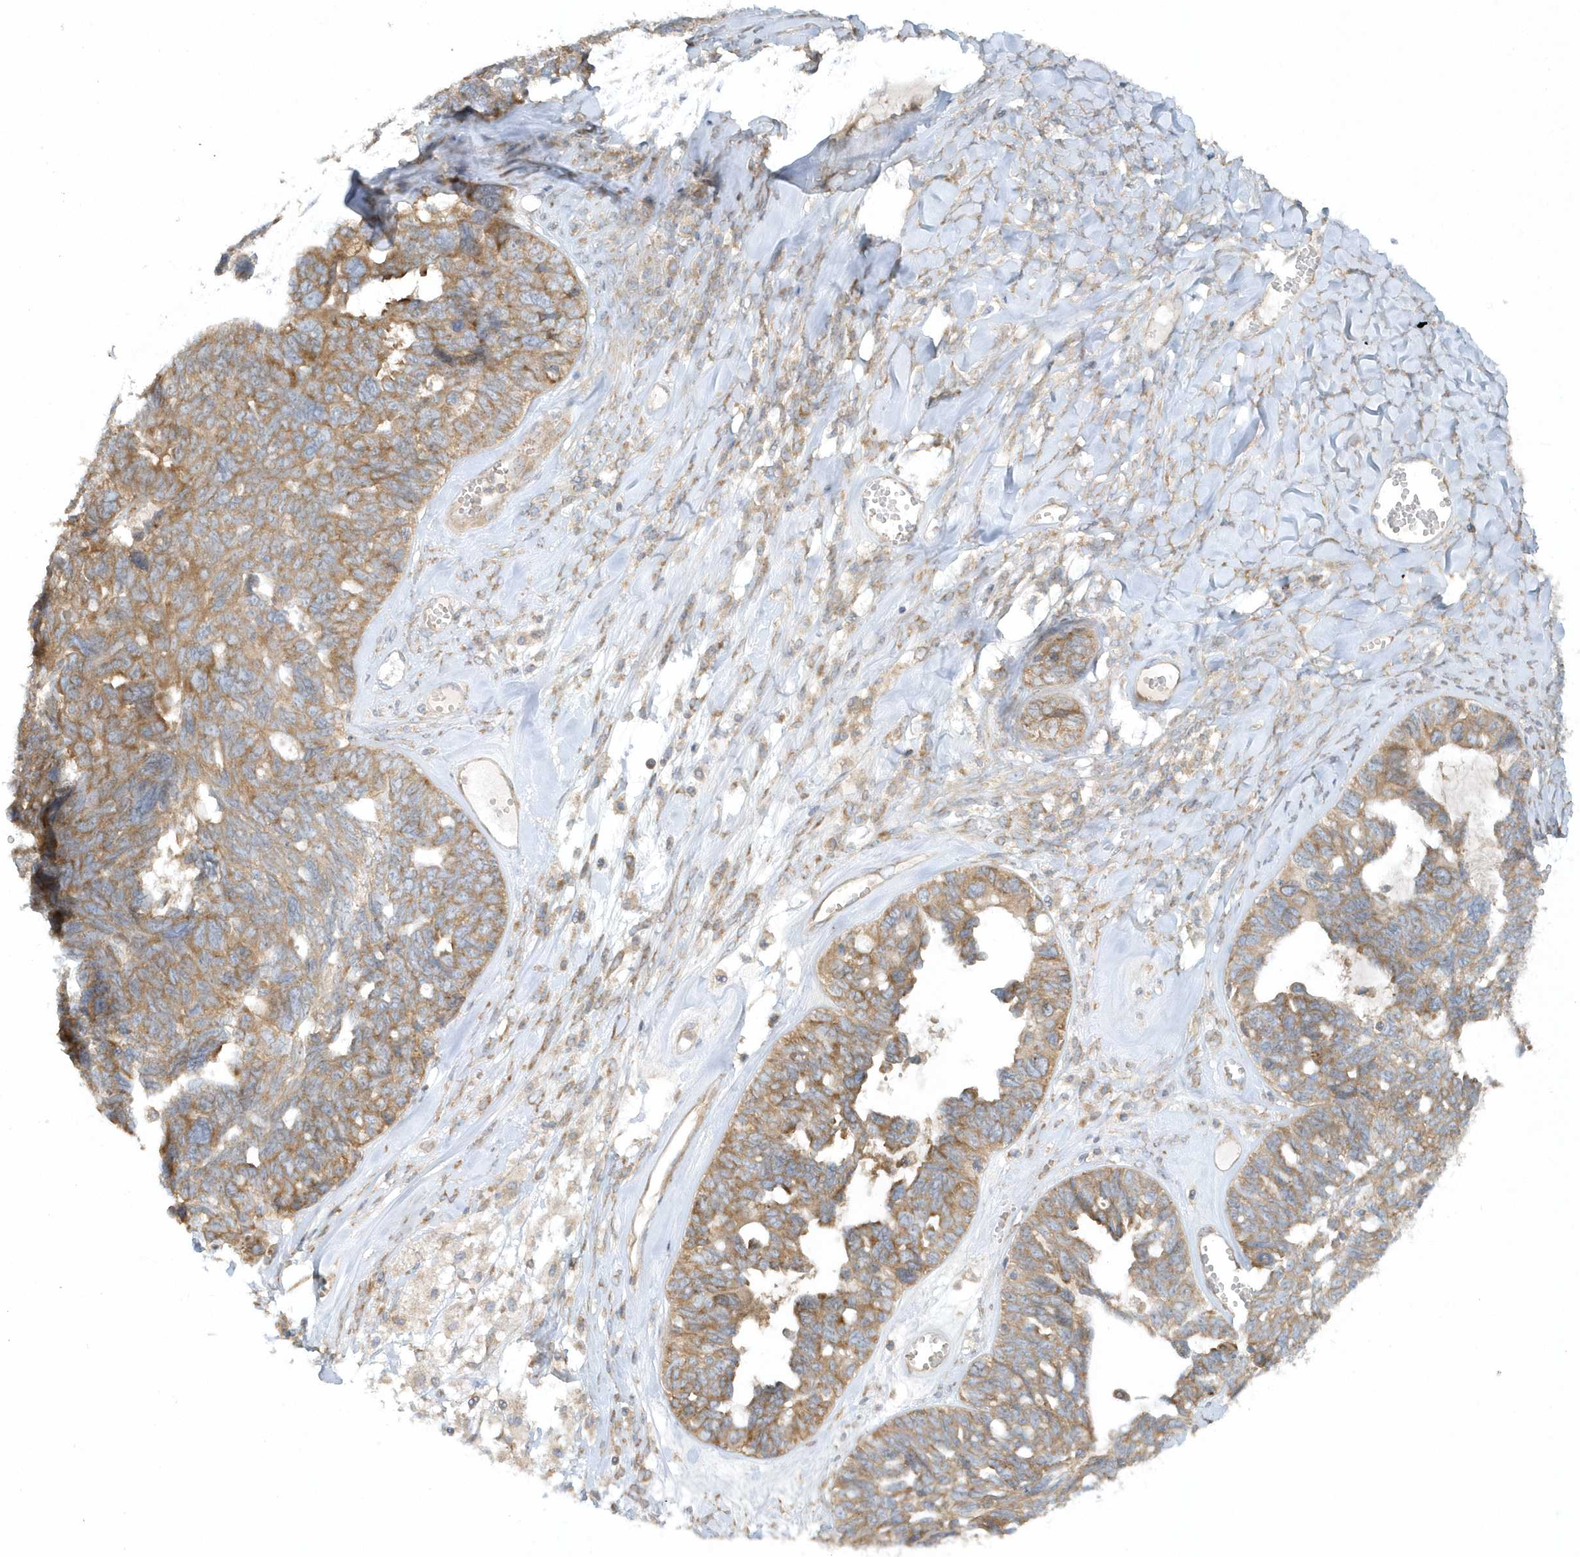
{"staining": {"intensity": "moderate", "quantity": ">75%", "location": "cytoplasmic/membranous"}, "tissue": "ovarian cancer", "cell_type": "Tumor cells", "image_type": "cancer", "snomed": [{"axis": "morphology", "description": "Cystadenocarcinoma, serous, NOS"}, {"axis": "topography", "description": "Ovary"}], "caption": "Tumor cells show moderate cytoplasmic/membranous staining in approximately >75% of cells in ovarian cancer (serous cystadenocarcinoma). (DAB (3,3'-diaminobenzidine) = brown stain, brightfield microscopy at high magnification).", "gene": "CNOT10", "patient": {"sex": "female", "age": 79}}